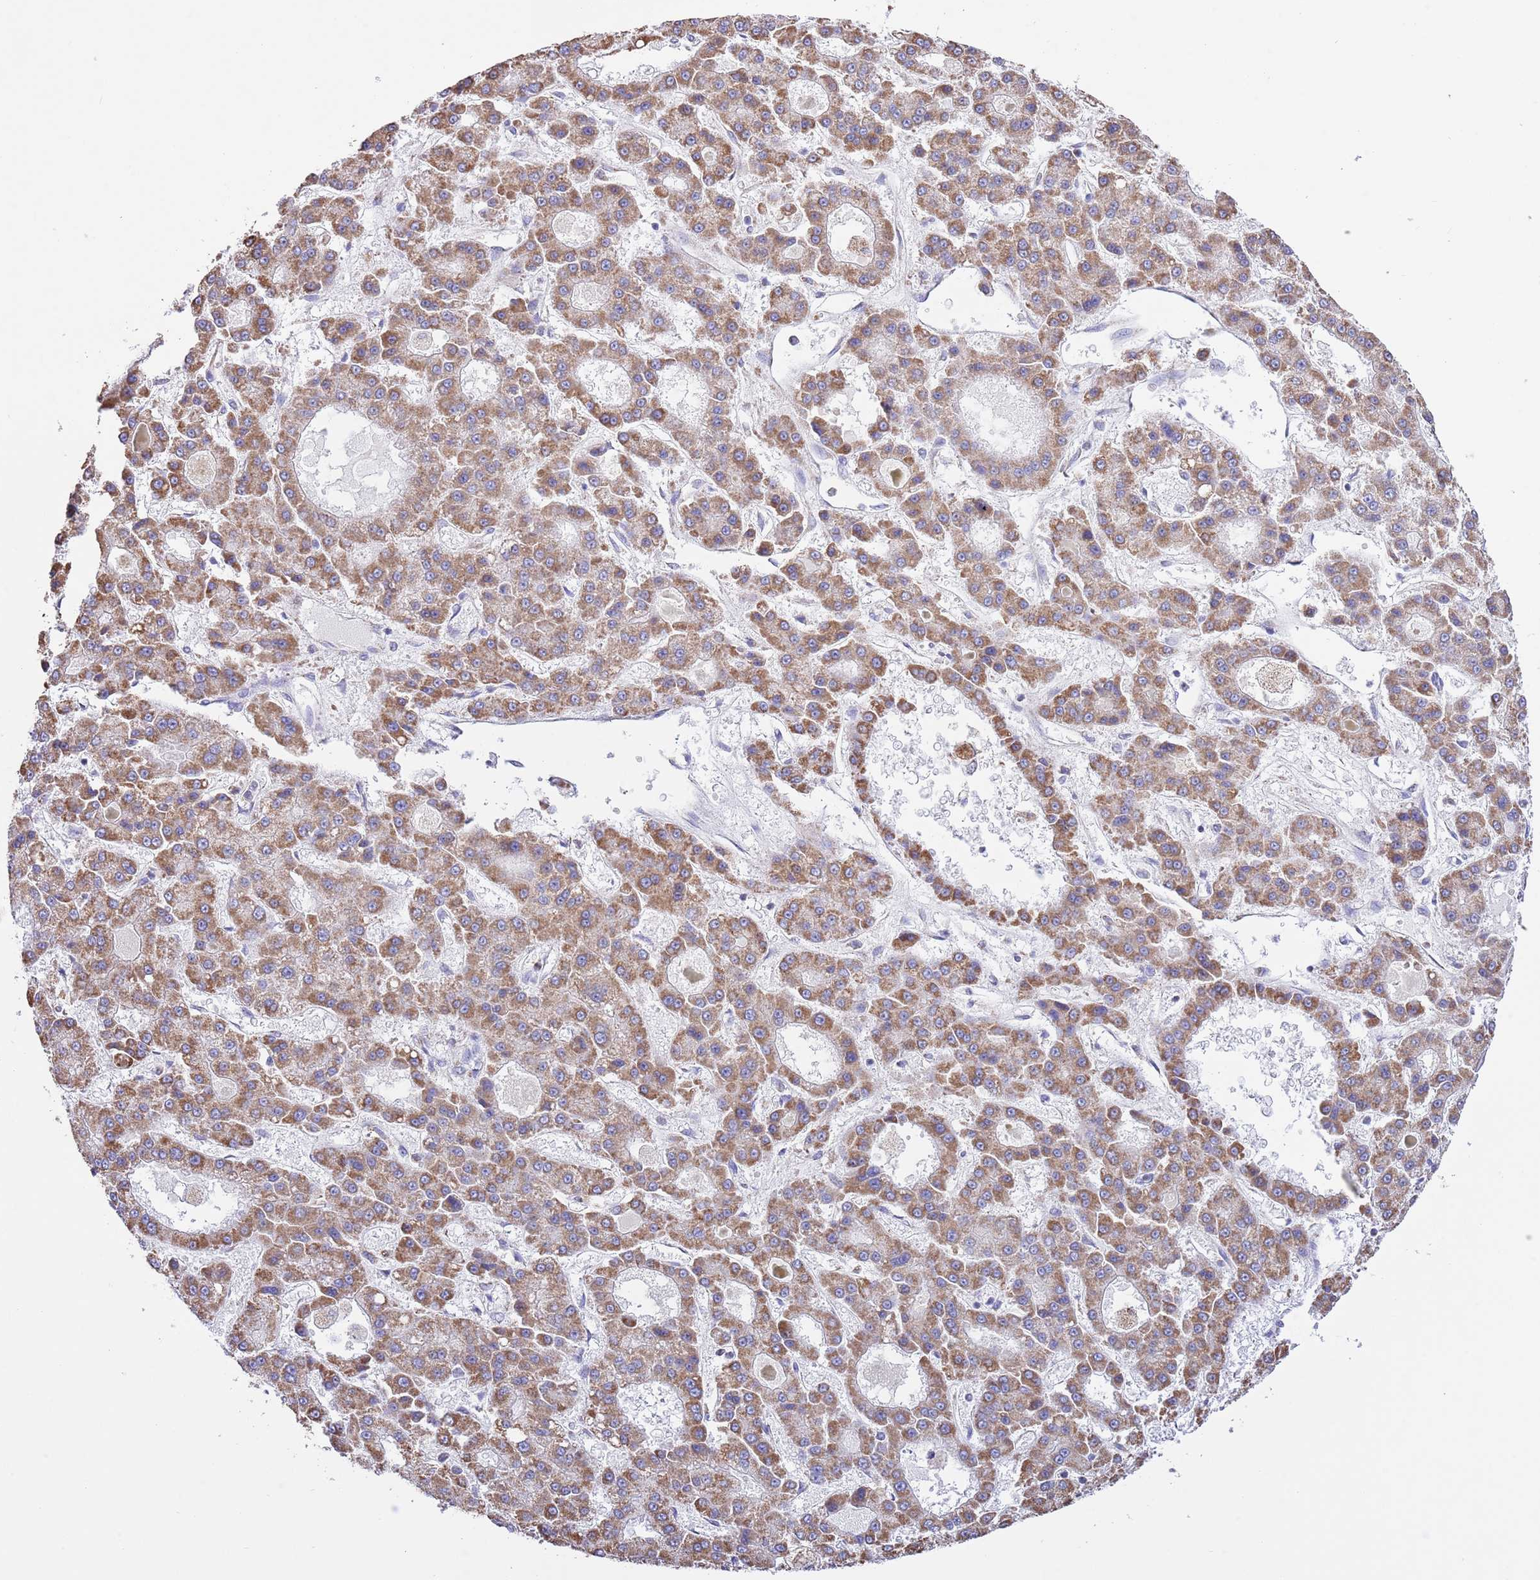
{"staining": {"intensity": "moderate", "quantity": ">75%", "location": "cytoplasmic/membranous"}, "tissue": "liver cancer", "cell_type": "Tumor cells", "image_type": "cancer", "snomed": [{"axis": "morphology", "description": "Carcinoma, Hepatocellular, NOS"}, {"axis": "topography", "description": "Liver"}], "caption": "IHC staining of liver cancer, which shows medium levels of moderate cytoplasmic/membranous staining in about >75% of tumor cells indicating moderate cytoplasmic/membranous protein staining. The staining was performed using DAB (brown) for protein detection and nuclei were counterstained in hematoxylin (blue).", "gene": "TEKTIP1", "patient": {"sex": "male", "age": 70}}